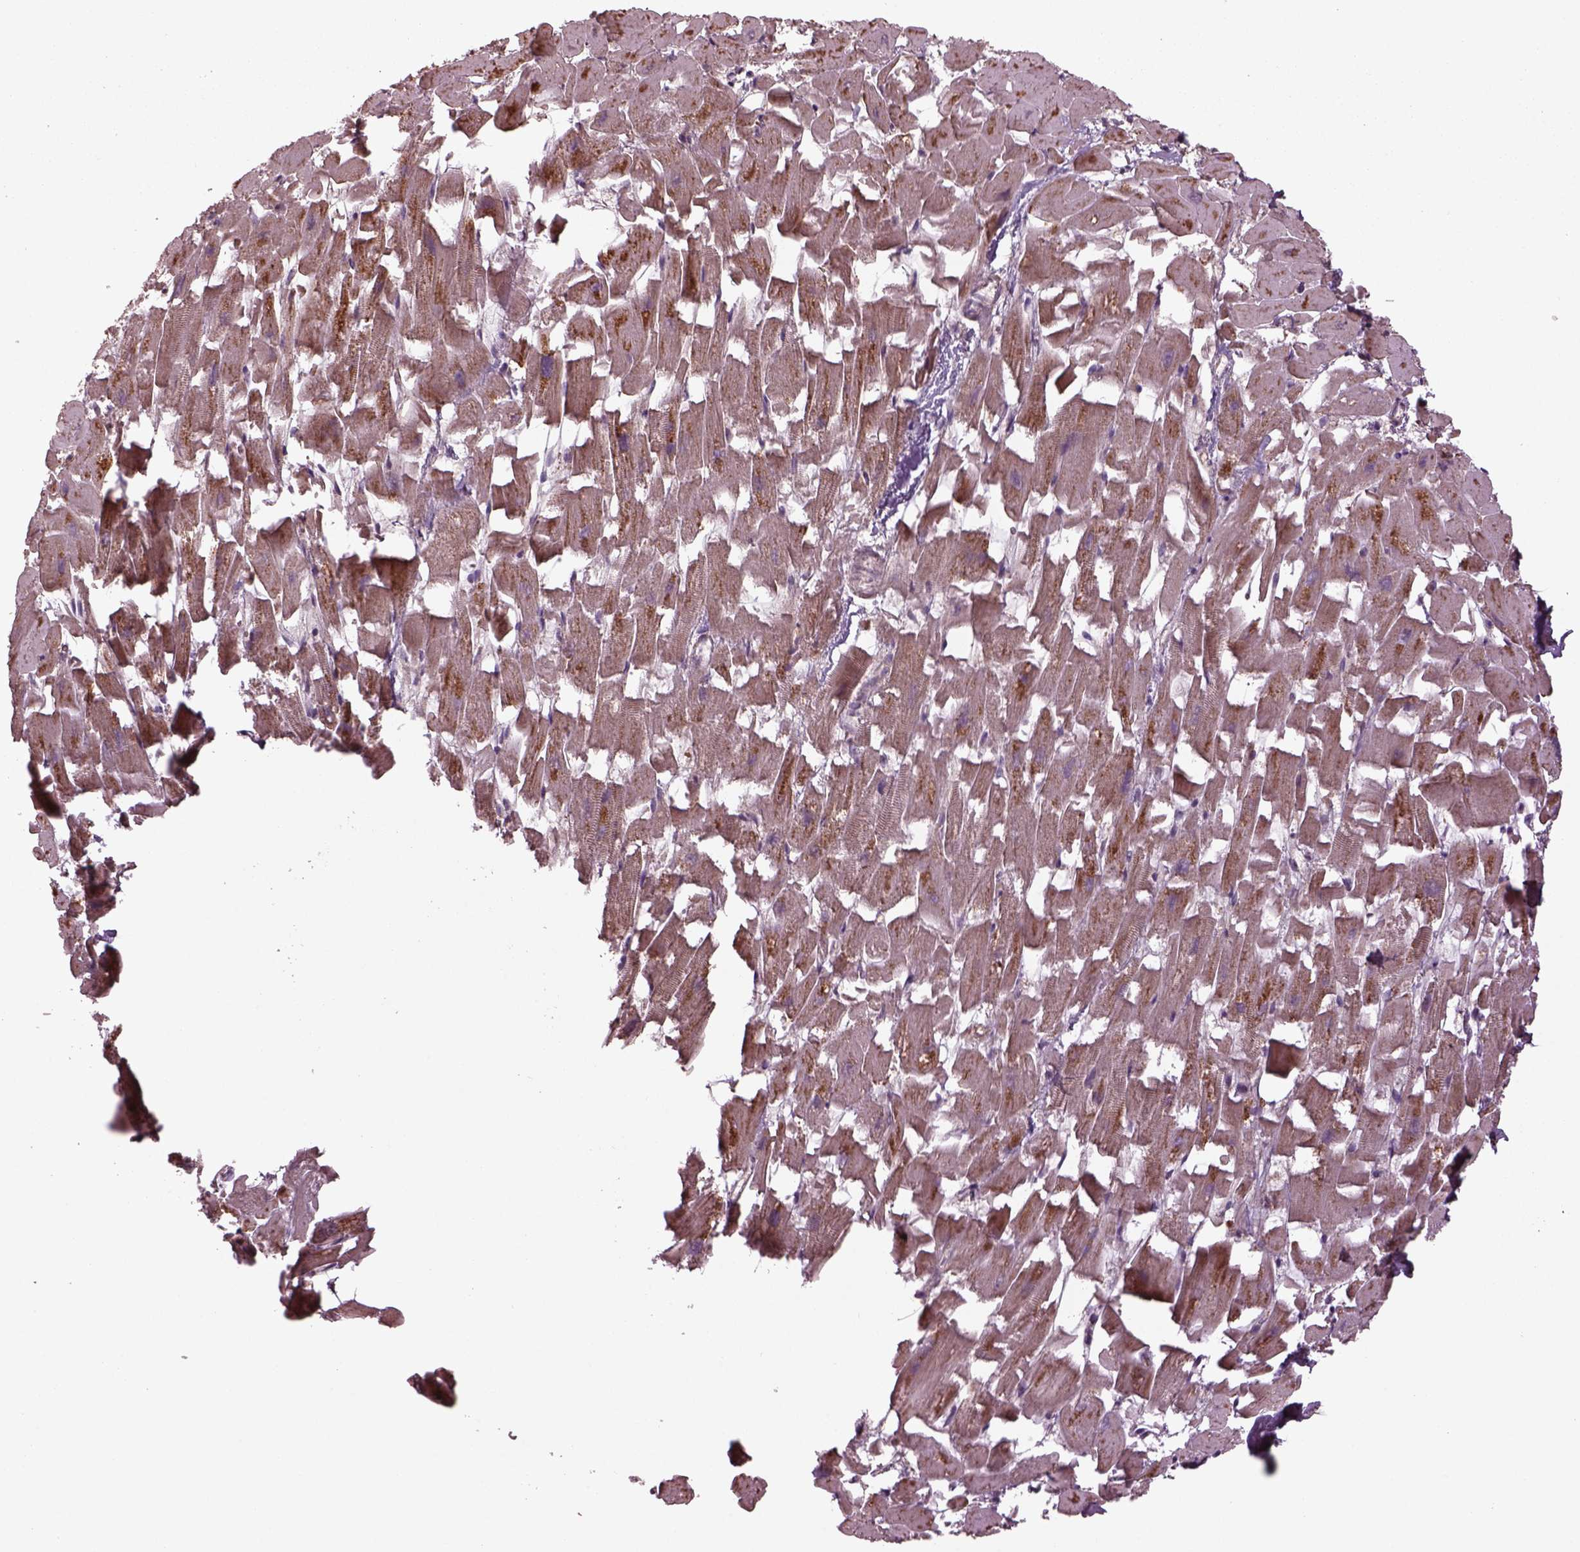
{"staining": {"intensity": "moderate", "quantity": ">75%", "location": "cytoplasmic/membranous"}, "tissue": "heart muscle", "cell_type": "Cardiomyocytes", "image_type": "normal", "snomed": [{"axis": "morphology", "description": "Normal tissue, NOS"}, {"axis": "topography", "description": "Heart"}], "caption": "A high-resolution micrograph shows IHC staining of unremarkable heart muscle, which displays moderate cytoplasmic/membranous positivity in approximately >75% of cardiomyocytes. (brown staining indicates protein expression, while blue staining denotes nuclei).", "gene": "TMEM254", "patient": {"sex": "female", "age": 64}}